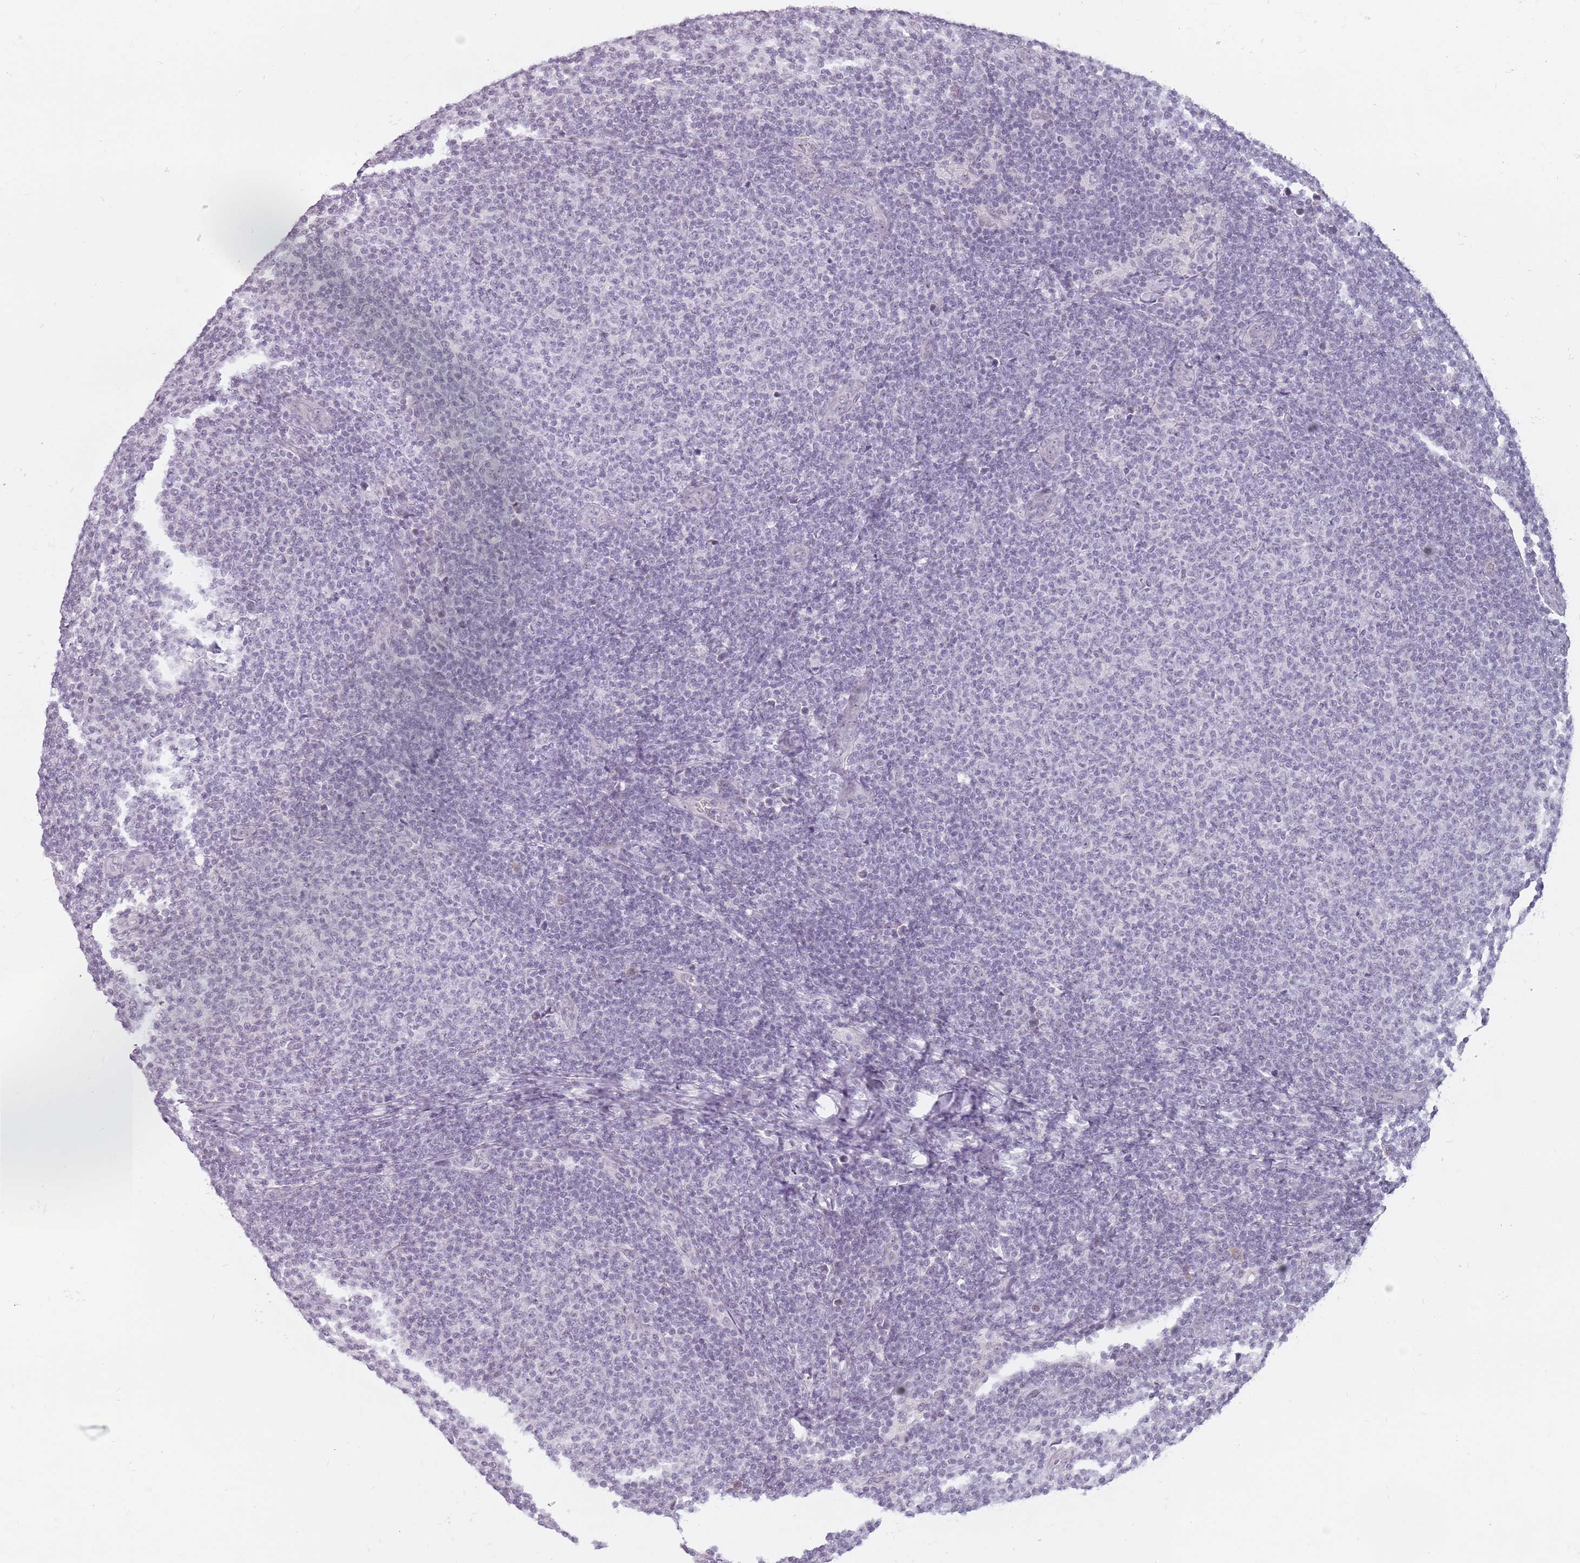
{"staining": {"intensity": "negative", "quantity": "none", "location": "none"}, "tissue": "lymphoma", "cell_type": "Tumor cells", "image_type": "cancer", "snomed": [{"axis": "morphology", "description": "Malignant lymphoma, non-Hodgkin's type, Low grade"}, {"axis": "topography", "description": "Lymph node"}], "caption": "A micrograph of human malignant lymphoma, non-Hodgkin's type (low-grade) is negative for staining in tumor cells.", "gene": "PTCHD1", "patient": {"sex": "male", "age": 66}}